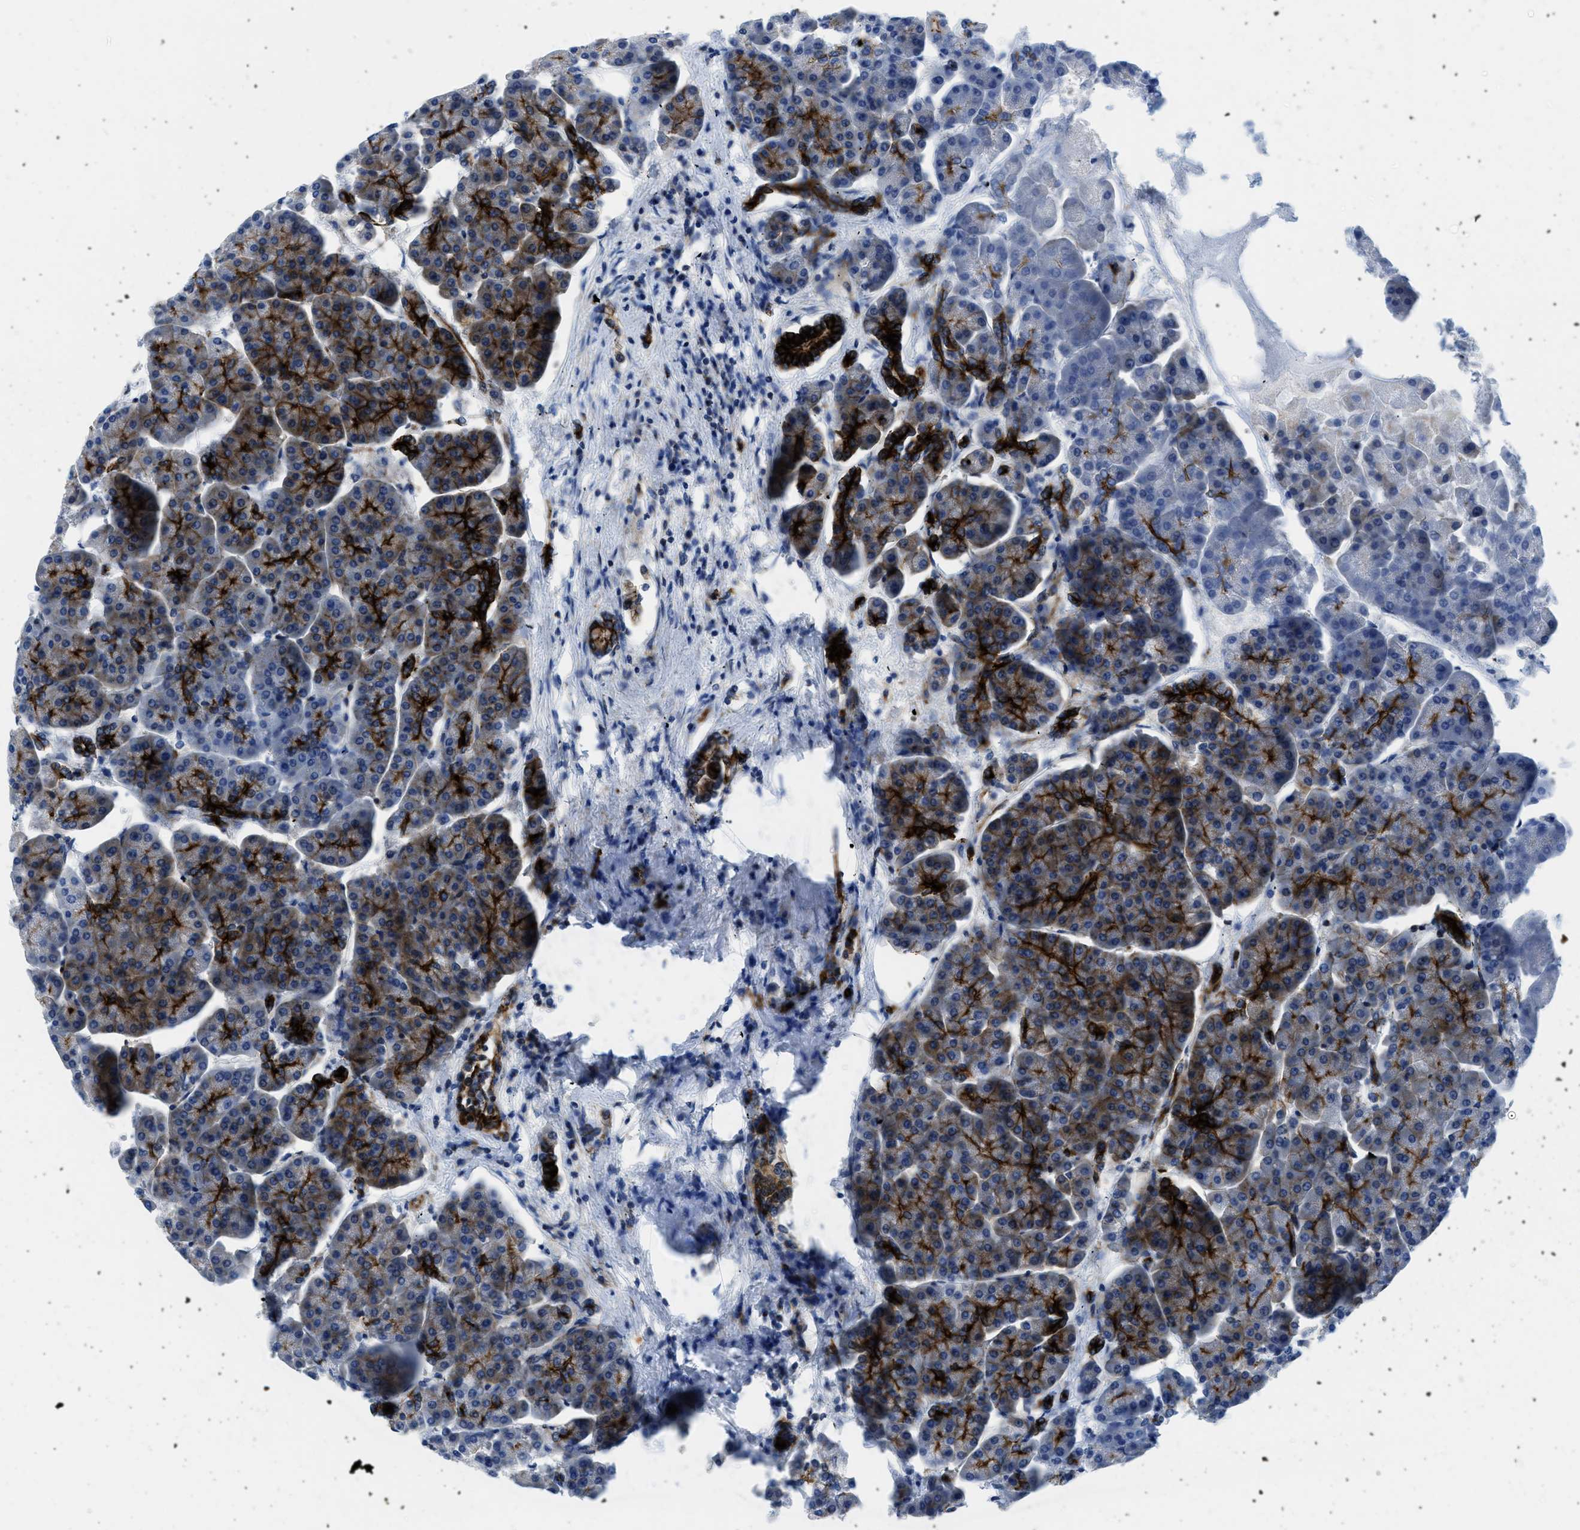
{"staining": {"intensity": "strong", "quantity": ">75%", "location": "cytoplasmic/membranous"}, "tissue": "pancreas", "cell_type": "Exocrine glandular cells", "image_type": "normal", "snomed": [{"axis": "morphology", "description": "Normal tissue, NOS"}, {"axis": "topography", "description": "Pancreas"}], "caption": "IHC histopathology image of unremarkable pancreas: human pancreas stained using immunohistochemistry displays high levels of strong protein expression localized specifically in the cytoplasmic/membranous of exocrine glandular cells, appearing as a cytoplasmic/membranous brown color.", "gene": "CUTA", "patient": {"sex": "female", "age": 70}}